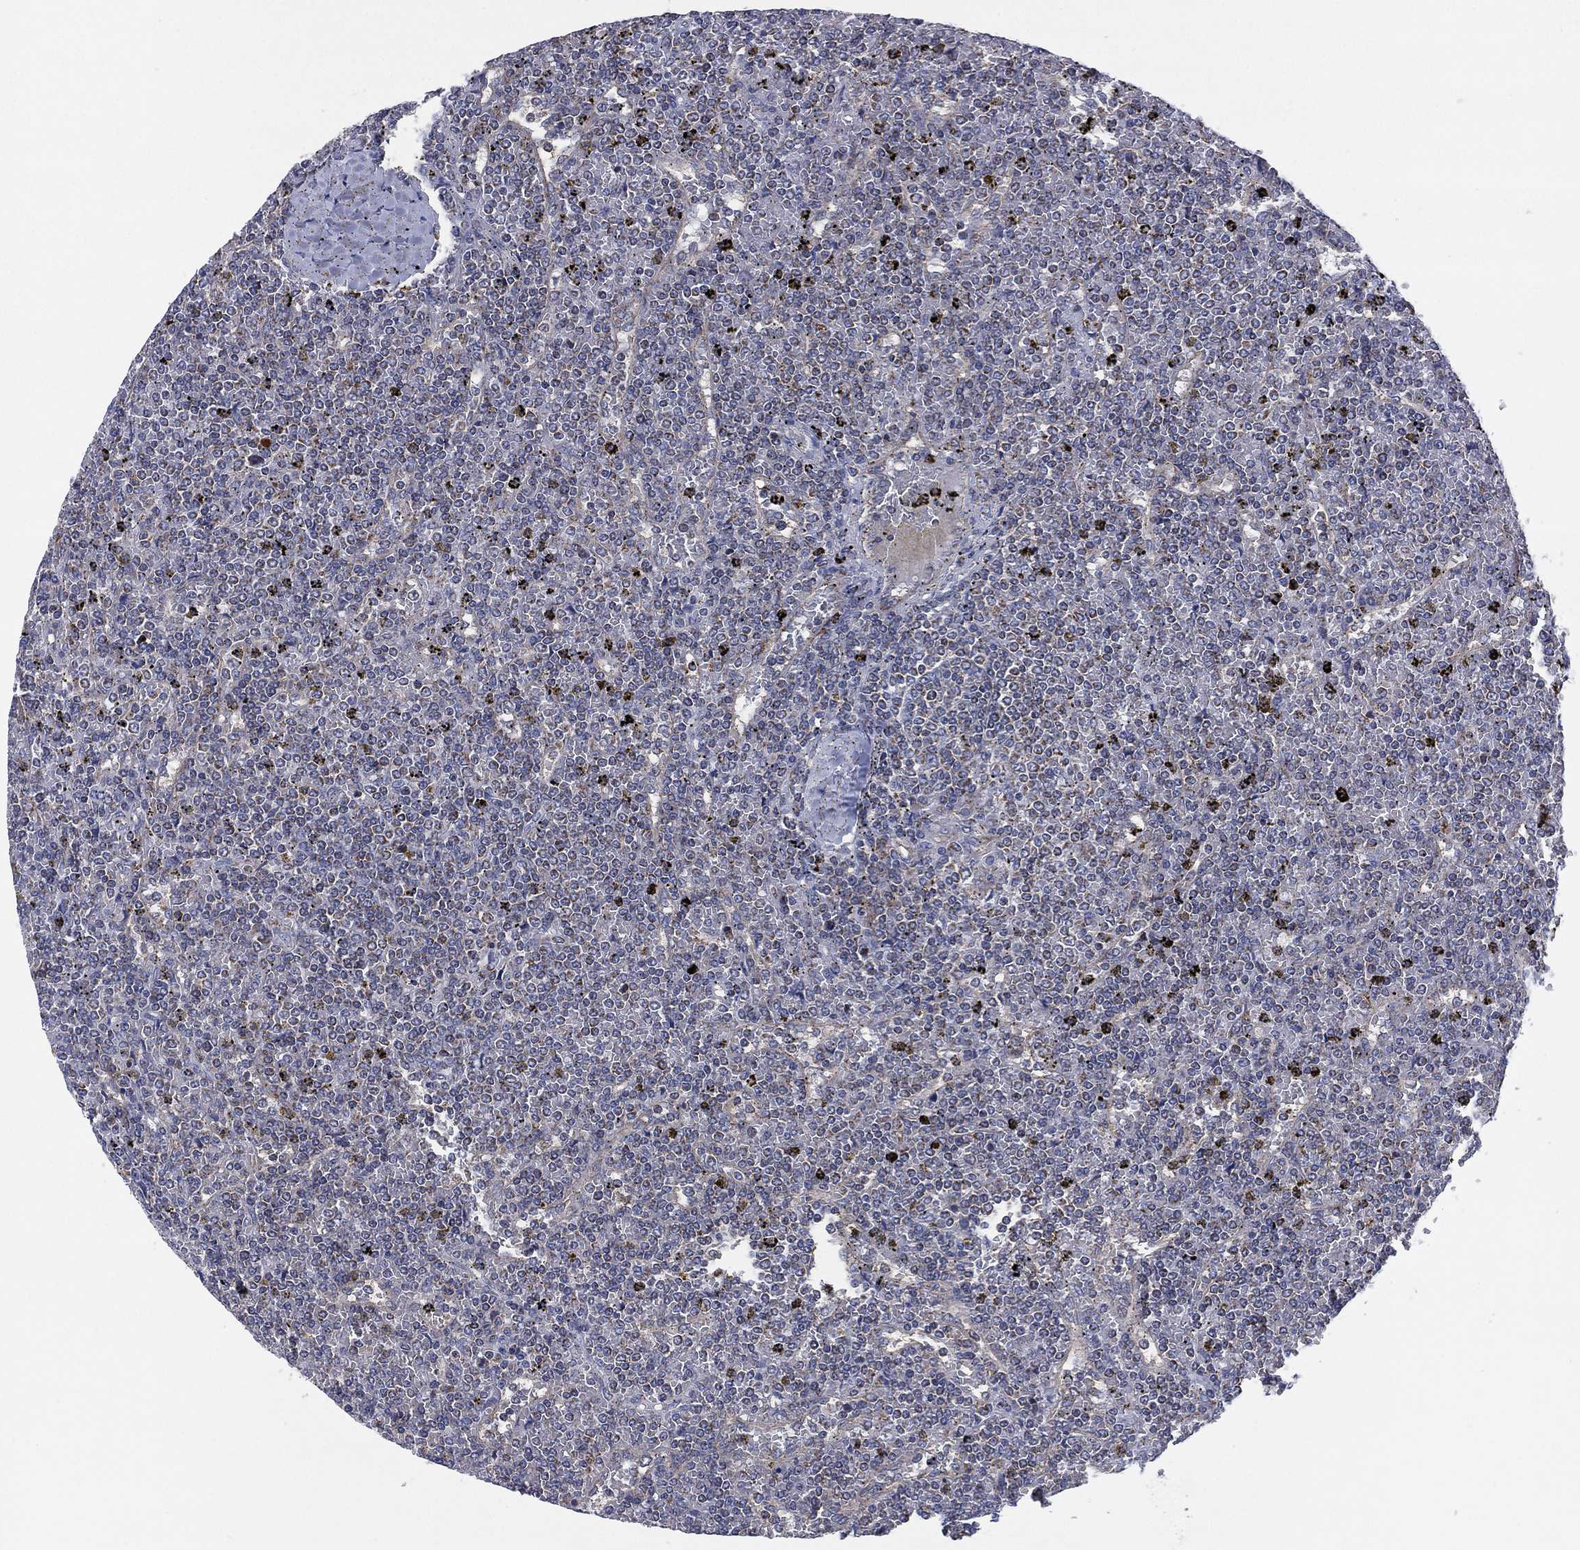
{"staining": {"intensity": "negative", "quantity": "none", "location": "none"}, "tissue": "lymphoma", "cell_type": "Tumor cells", "image_type": "cancer", "snomed": [{"axis": "morphology", "description": "Malignant lymphoma, non-Hodgkin's type, Low grade"}, {"axis": "topography", "description": "Spleen"}], "caption": "Human lymphoma stained for a protein using immunohistochemistry (IHC) displays no positivity in tumor cells.", "gene": "PPP2R5A", "patient": {"sex": "female", "age": 19}}